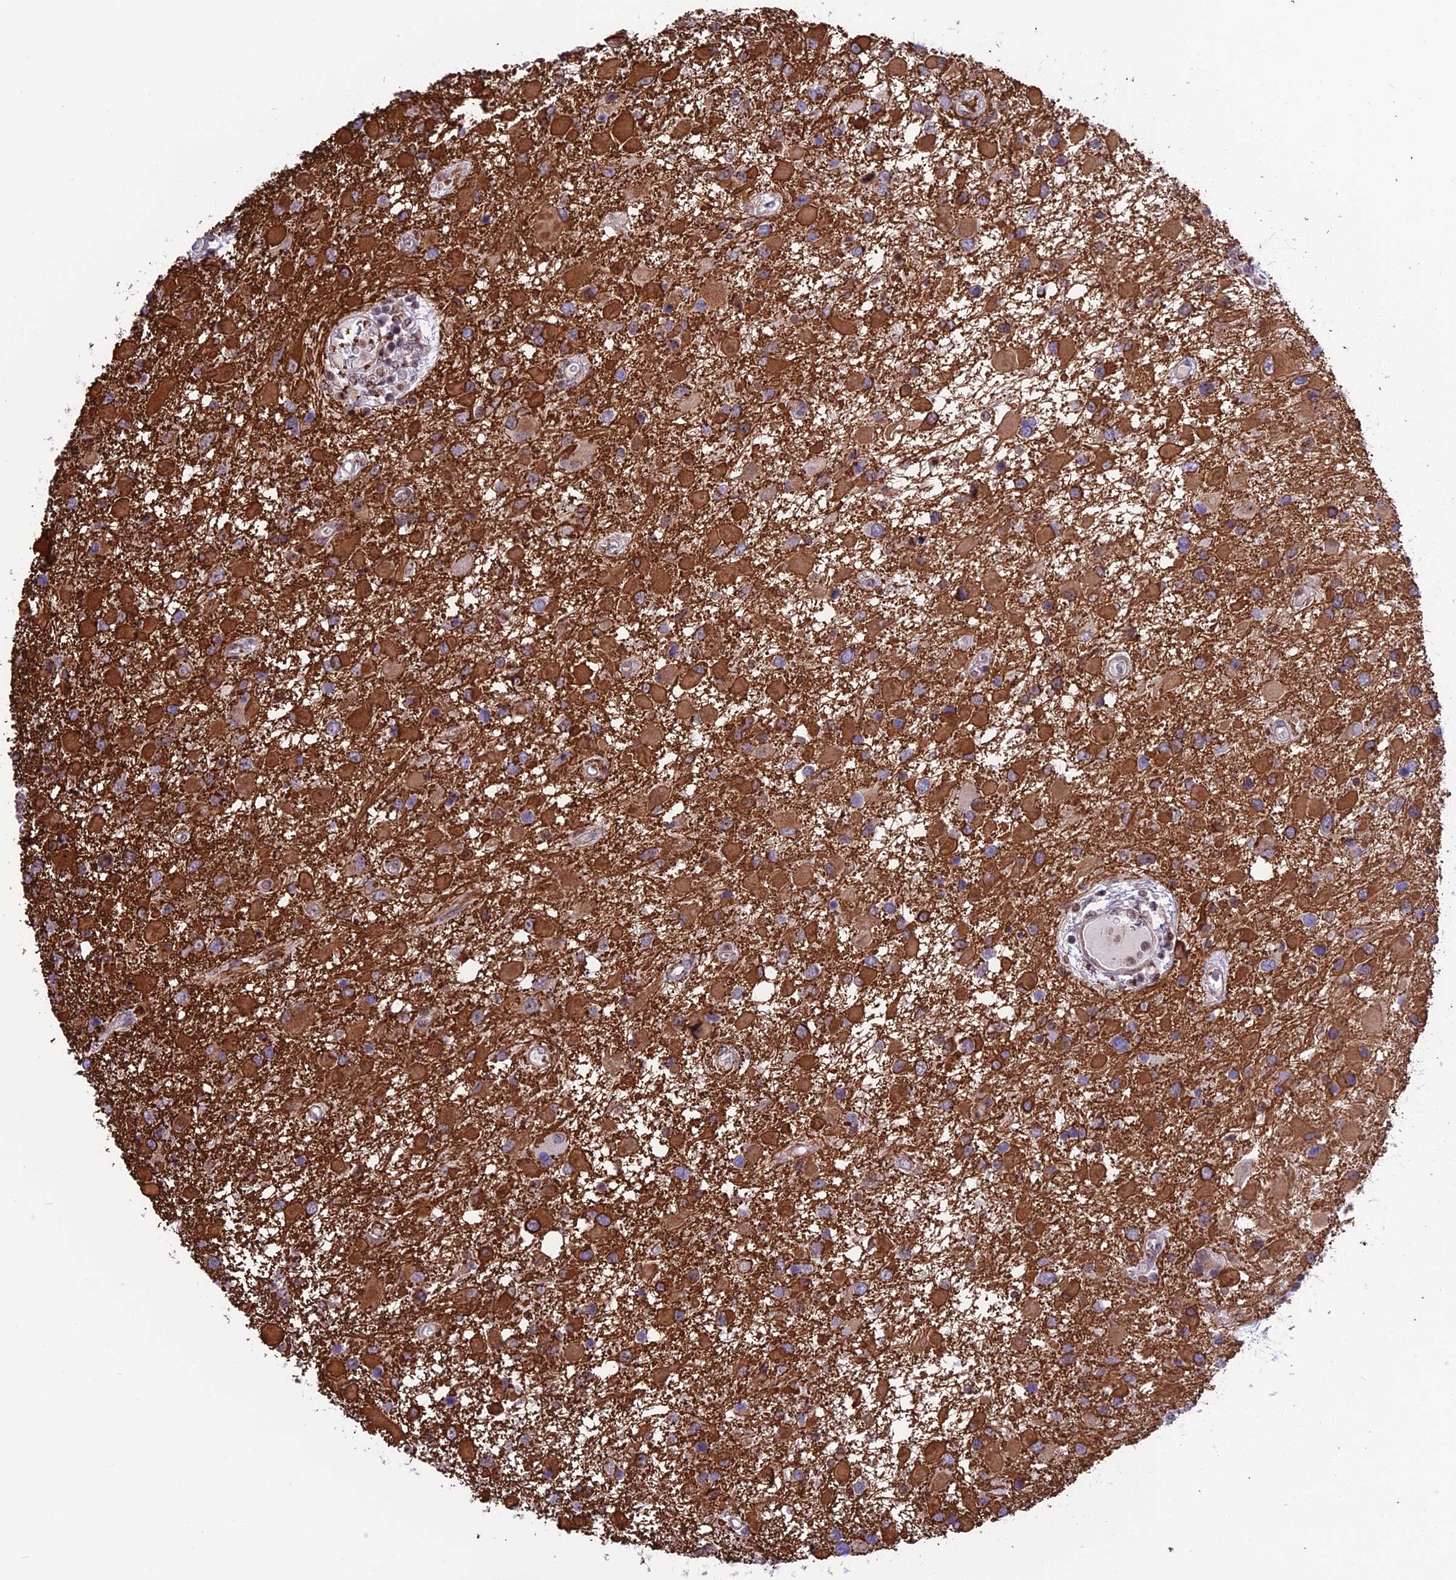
{"staining": {"intensity": "strong", "quantity": ">75%", "location": "cytoplasmic/membranous"}, "tissue": "glioma", "cell_type": "Tumor cells", "image_type": "cancer", "snomed": [{"axis": "morphology", "description": "Glioma, malignant, High grade"}, {"axis": "topography", "description": "Brain"}], "caption": "High-grade glioma (malignant) stained with a brown dye exhibits strong cytoplasmic/membranous positive staining in approximately >75% of tumor cells.", "gene": "MIS12", "patient": {"sex": "male", "age": 53}}